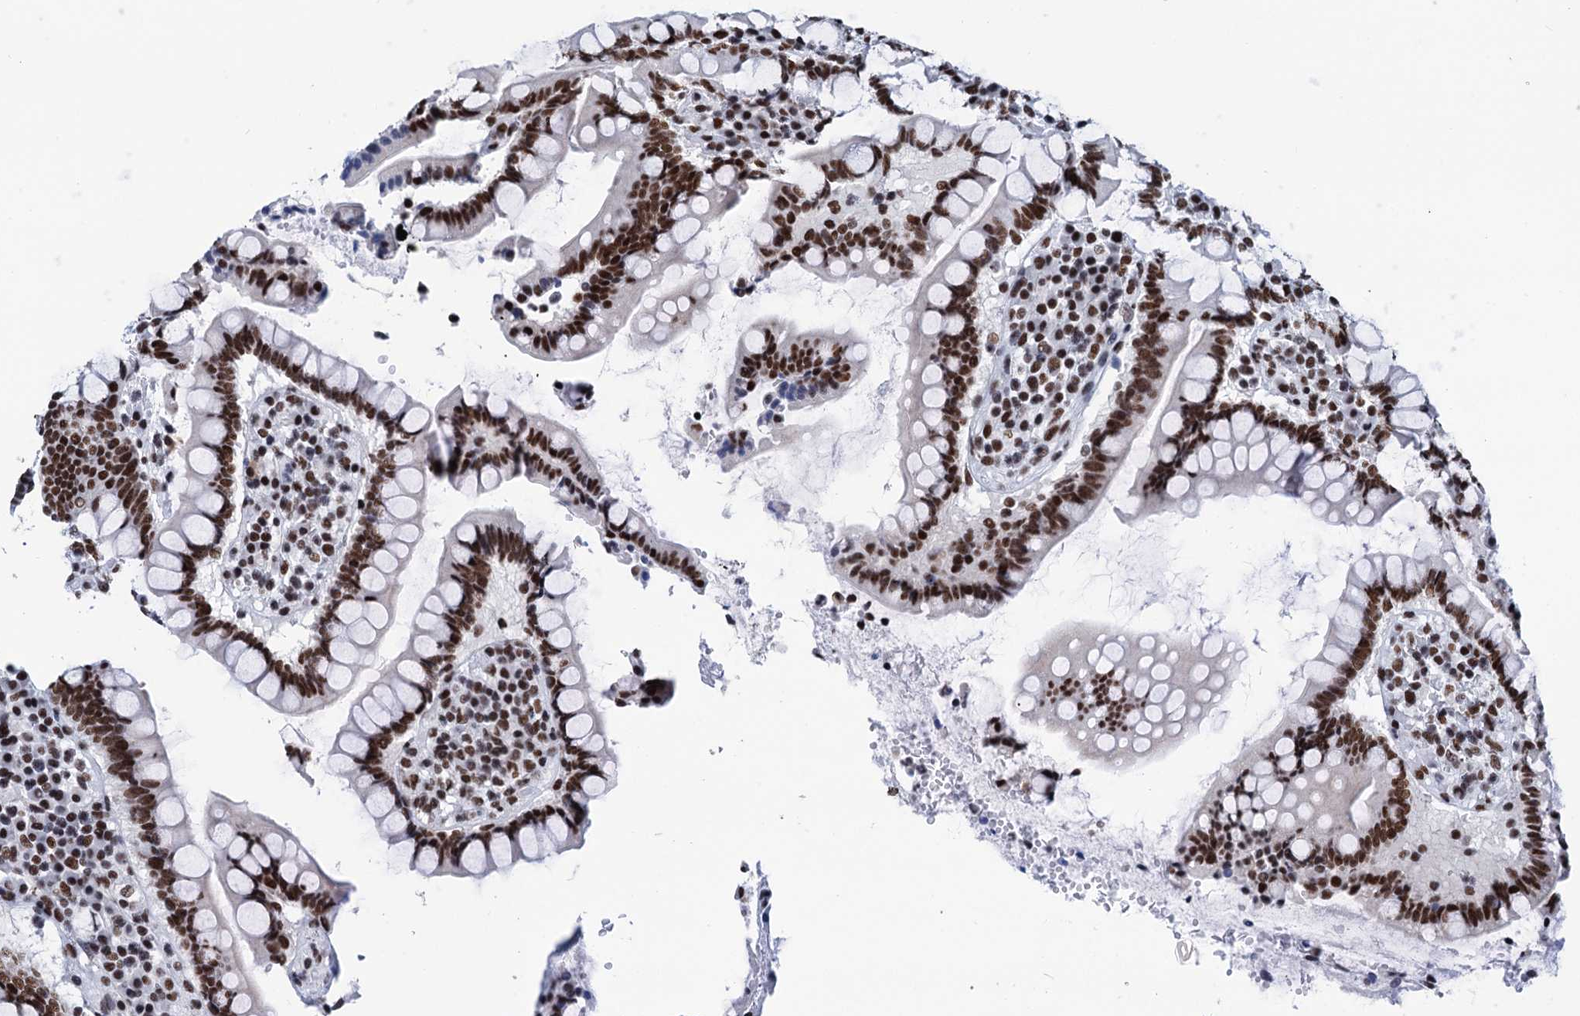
{"staining": {"intensity": "strong", "quantity": ">75%", "location": "nuclear"}, "tissue": "colon", "cell_type": "Endothelial cells", "image_type": "normal", "snomed": [{"axis": "morphology", "description": "Normal tissue, NOS"}, {"axis": "topography", "description": "Colon"}], "caption": "Immunohistochemical staining of normal colon demonstrates high levels of strong nuclear staining in about >75% of endothelial cells. (DAB (3,3'-diaminobenzidine) = brown stain, brightfield microscopy at high magnification).", "gene": "SLTM", "patient": {"sex": "female", "age": 79}}